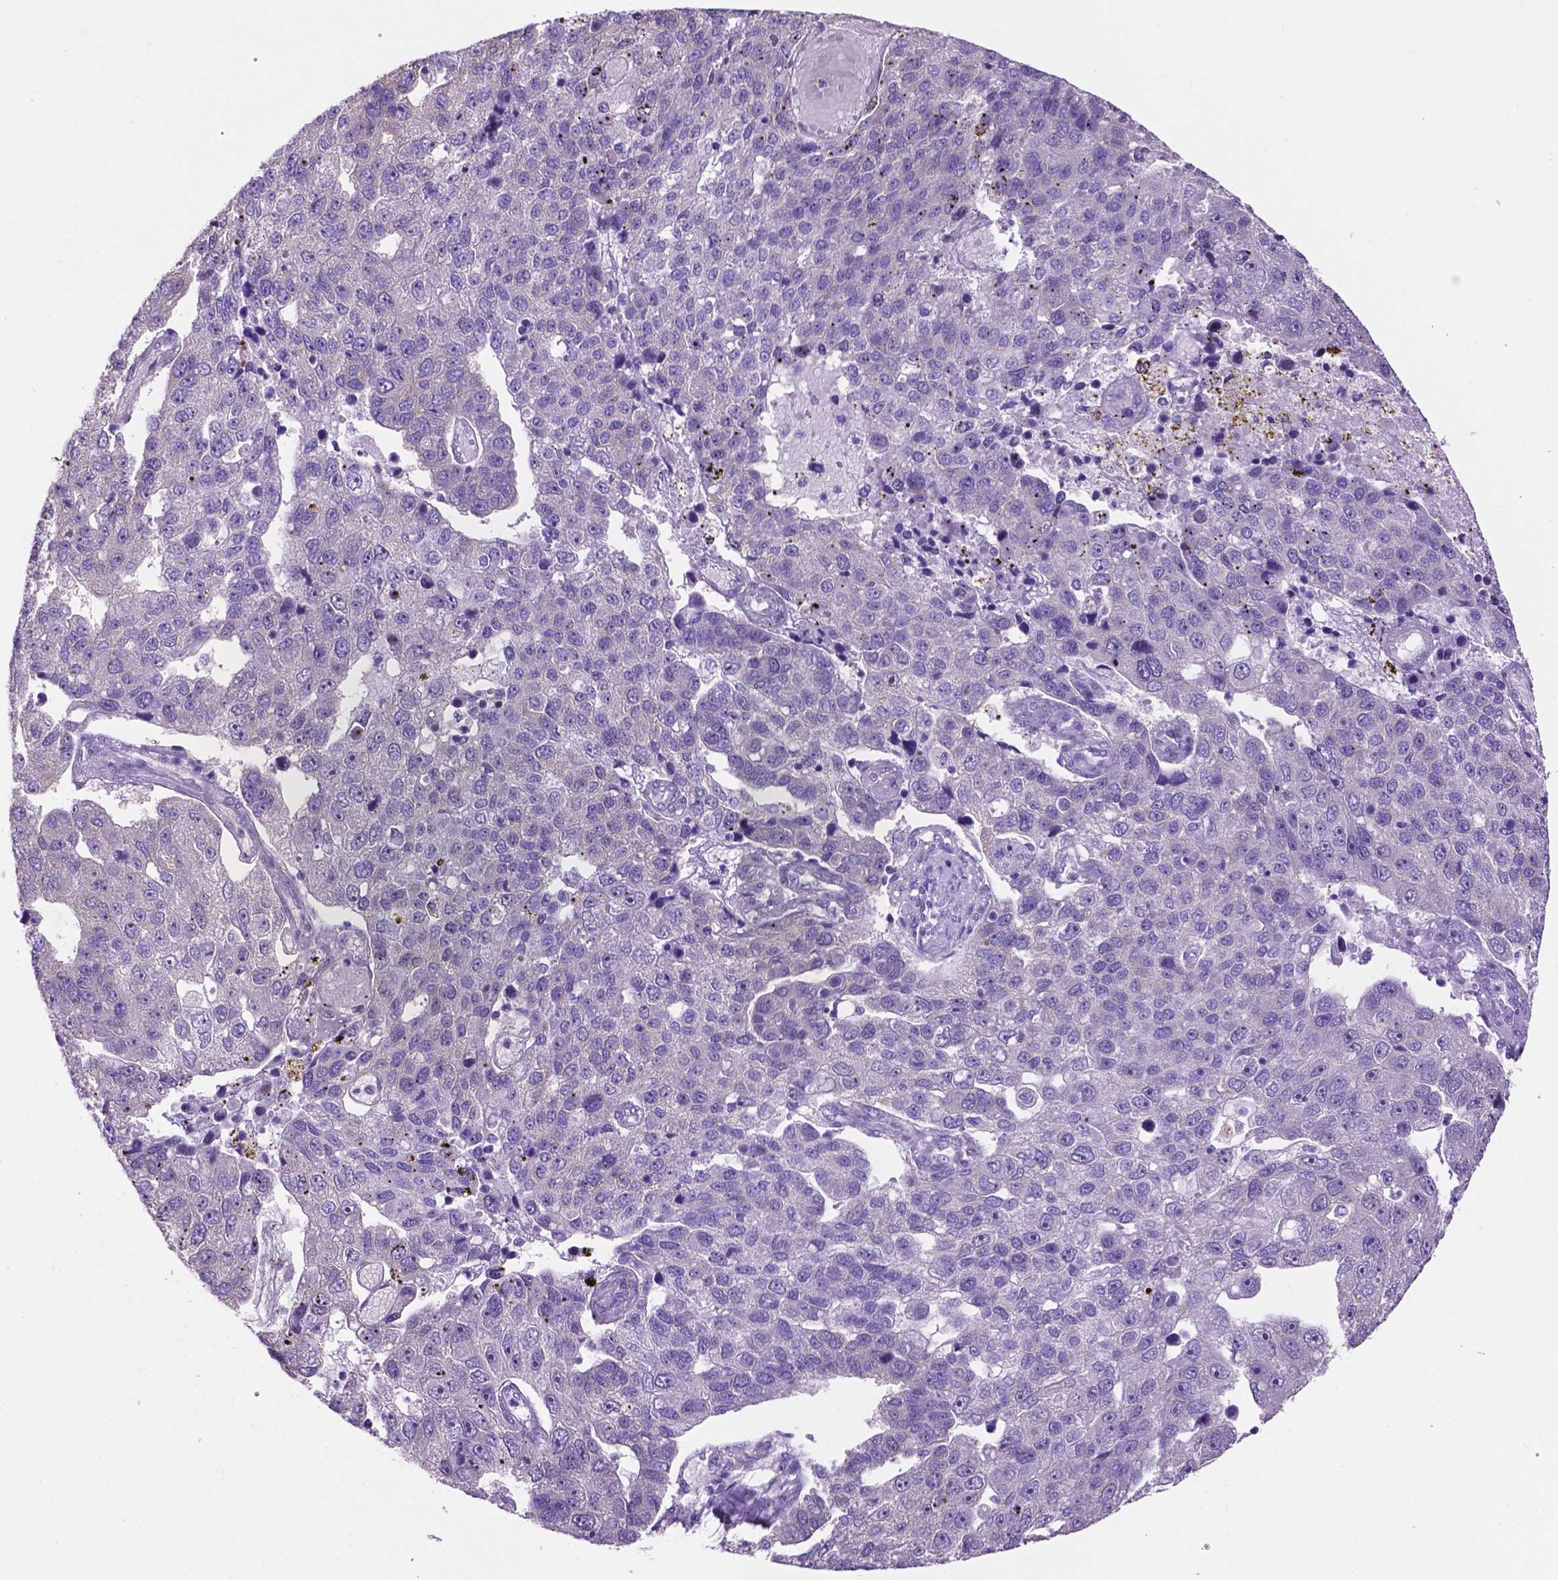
{"staining": {"intensity": "negative", "quantity": "none", "location": "none"}, "tissue": "pancreatic cancer", "cell_type": "Tumor cells", "image_type": "cancer", "snomed": [{"axis": "morphology", "description": "Adenocarcinoma, NOS"}, {"axis": "topography", "description": "Pancreas"}], "caption": "High power microscopy micrograph of an IHC image of pancreatic adenocarcinoma, revealing no significant staining in tumor cells. Nuclei are stained in blue.", "gene": "SPDYA", "patient": {"sex": "female", "age": 61}}